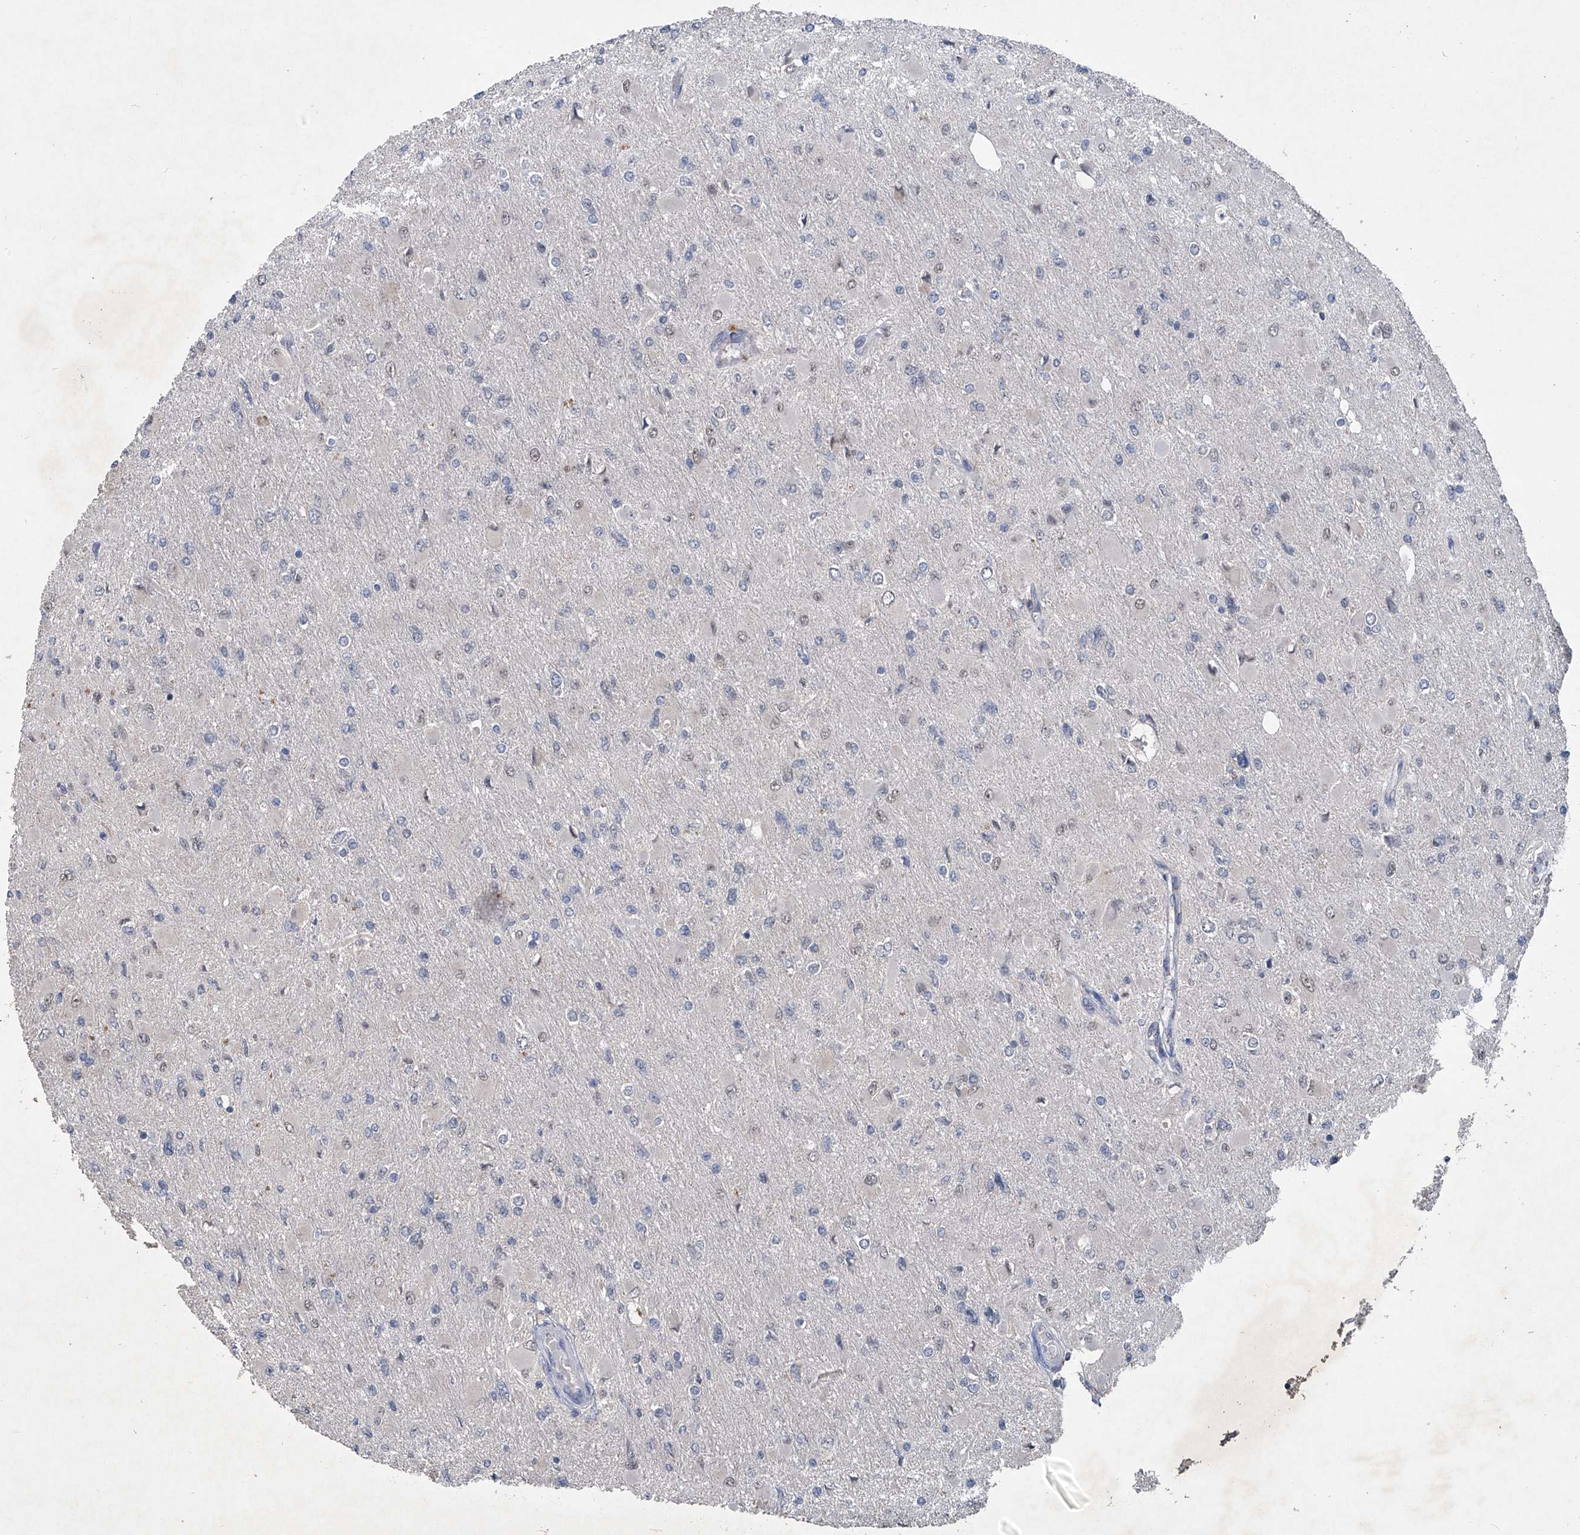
{"staining": {"intensity": "negative", "quantity": "none", "location": "none"}, "tissue": "glioma", "cell_type": "Tumor cells", "image_type": "cancer", "snomed": [{"axis": "morphology", "description": "Glioma, malignant, High grade"}, {"axis": "topography", "description": "Cerebral cortex"}], "caption": "This is a image of immunohistochemistry (IHC) staining of malignant glioma (high-grade), which shows no positivity in tumor cells.", "gene": "PCSK5", "patient": {"sex": "female", "age": 36}}